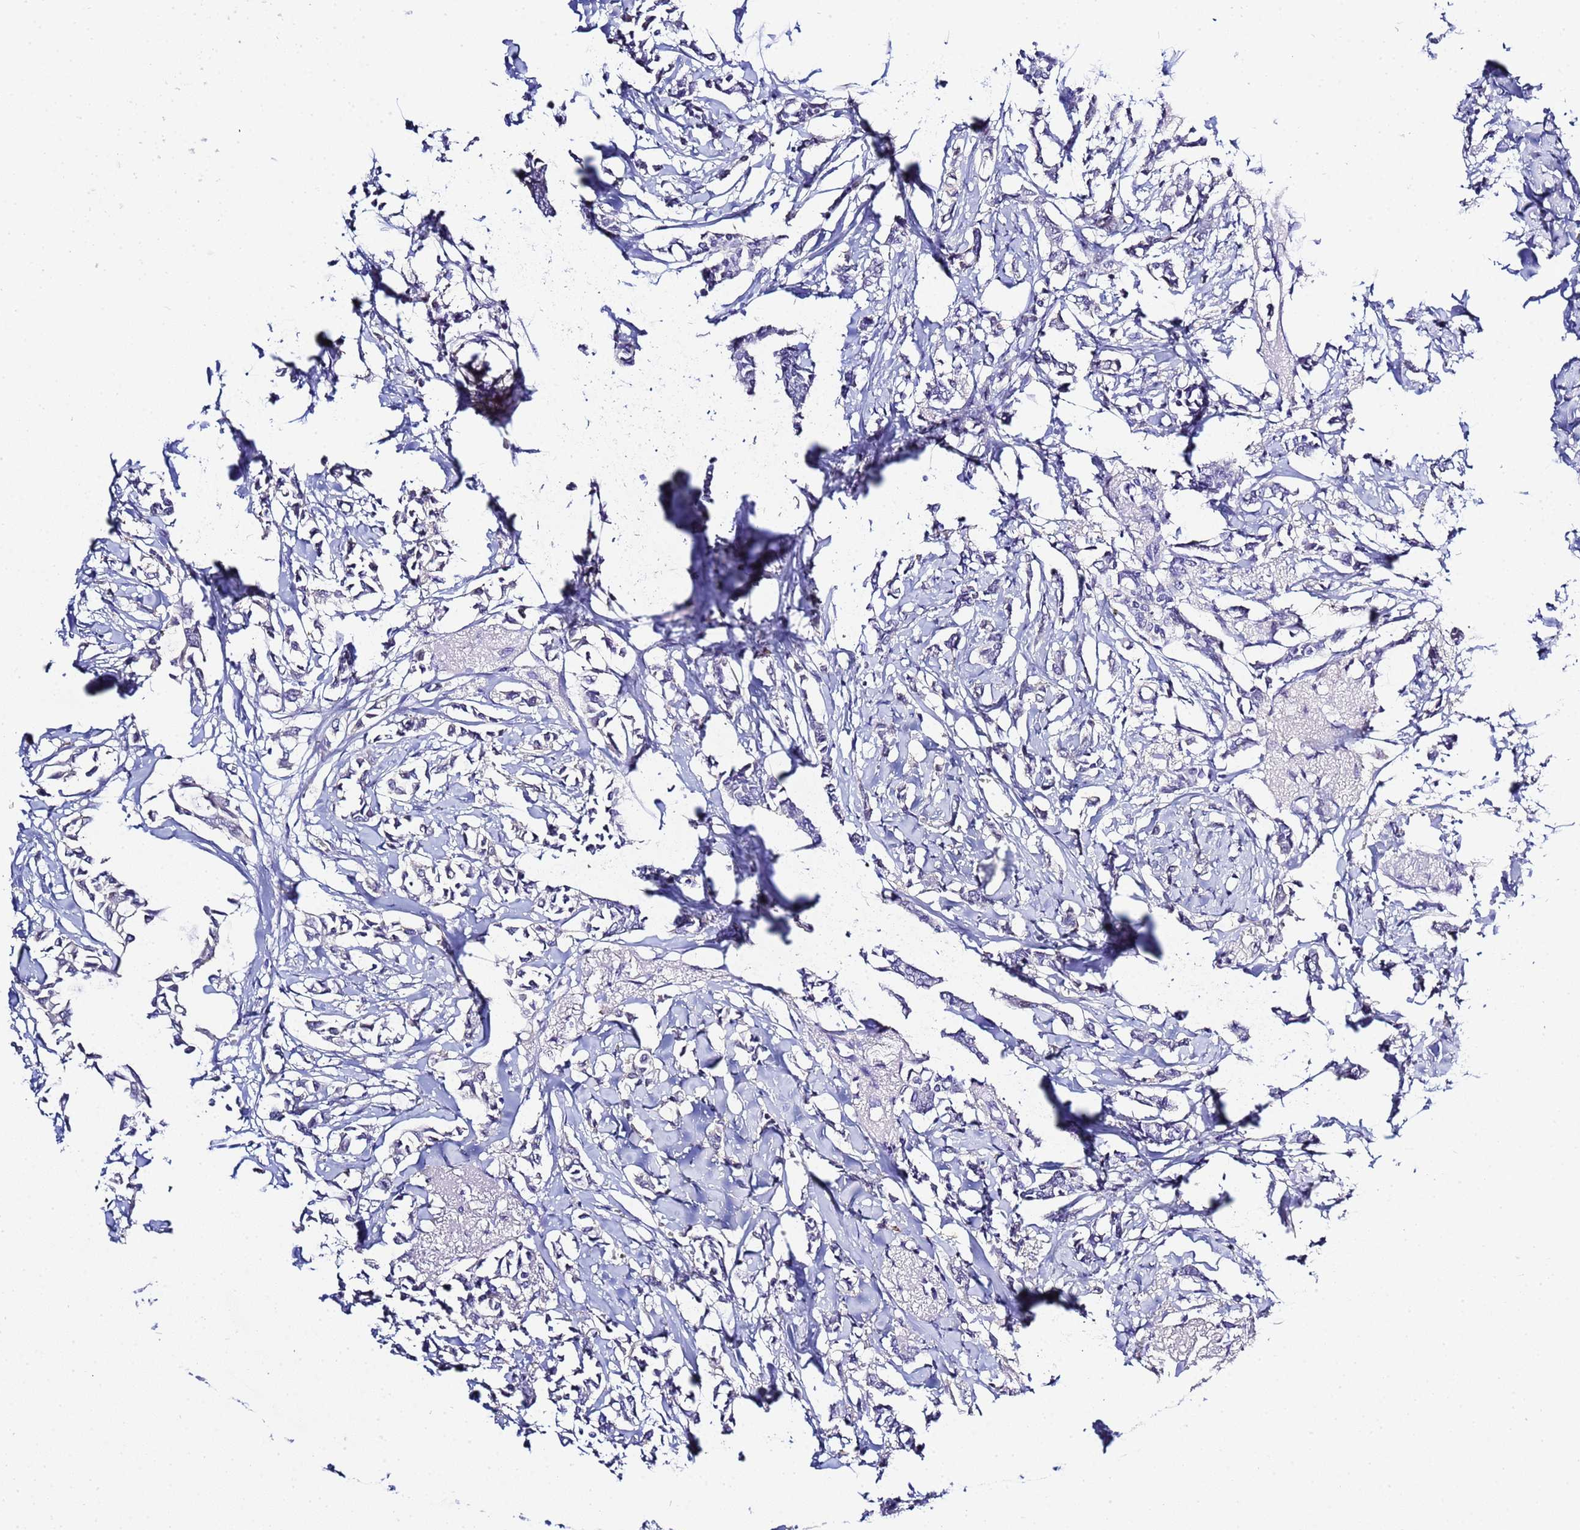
{"staining": {"intensity": "negative", "quantity": "none", "location": "none"}, "tissue": "breast cancer", "cell_type": "Tumor cells", "image_type": "cancer", "snomed": [{"axis": "morphology", "description": "Duct carcinoma"}, {"axis": "topography", "description": "Breast"}], "caption": "IHC of human intraductal carcinoma (breast) exhibits no expression in tumor cells. (DAB (3,3'-diaminobenzidine) immunohistochemistry, high magnification).", "gene": "ACTL6B", "patient": {"sex": "female", "age": 41}}